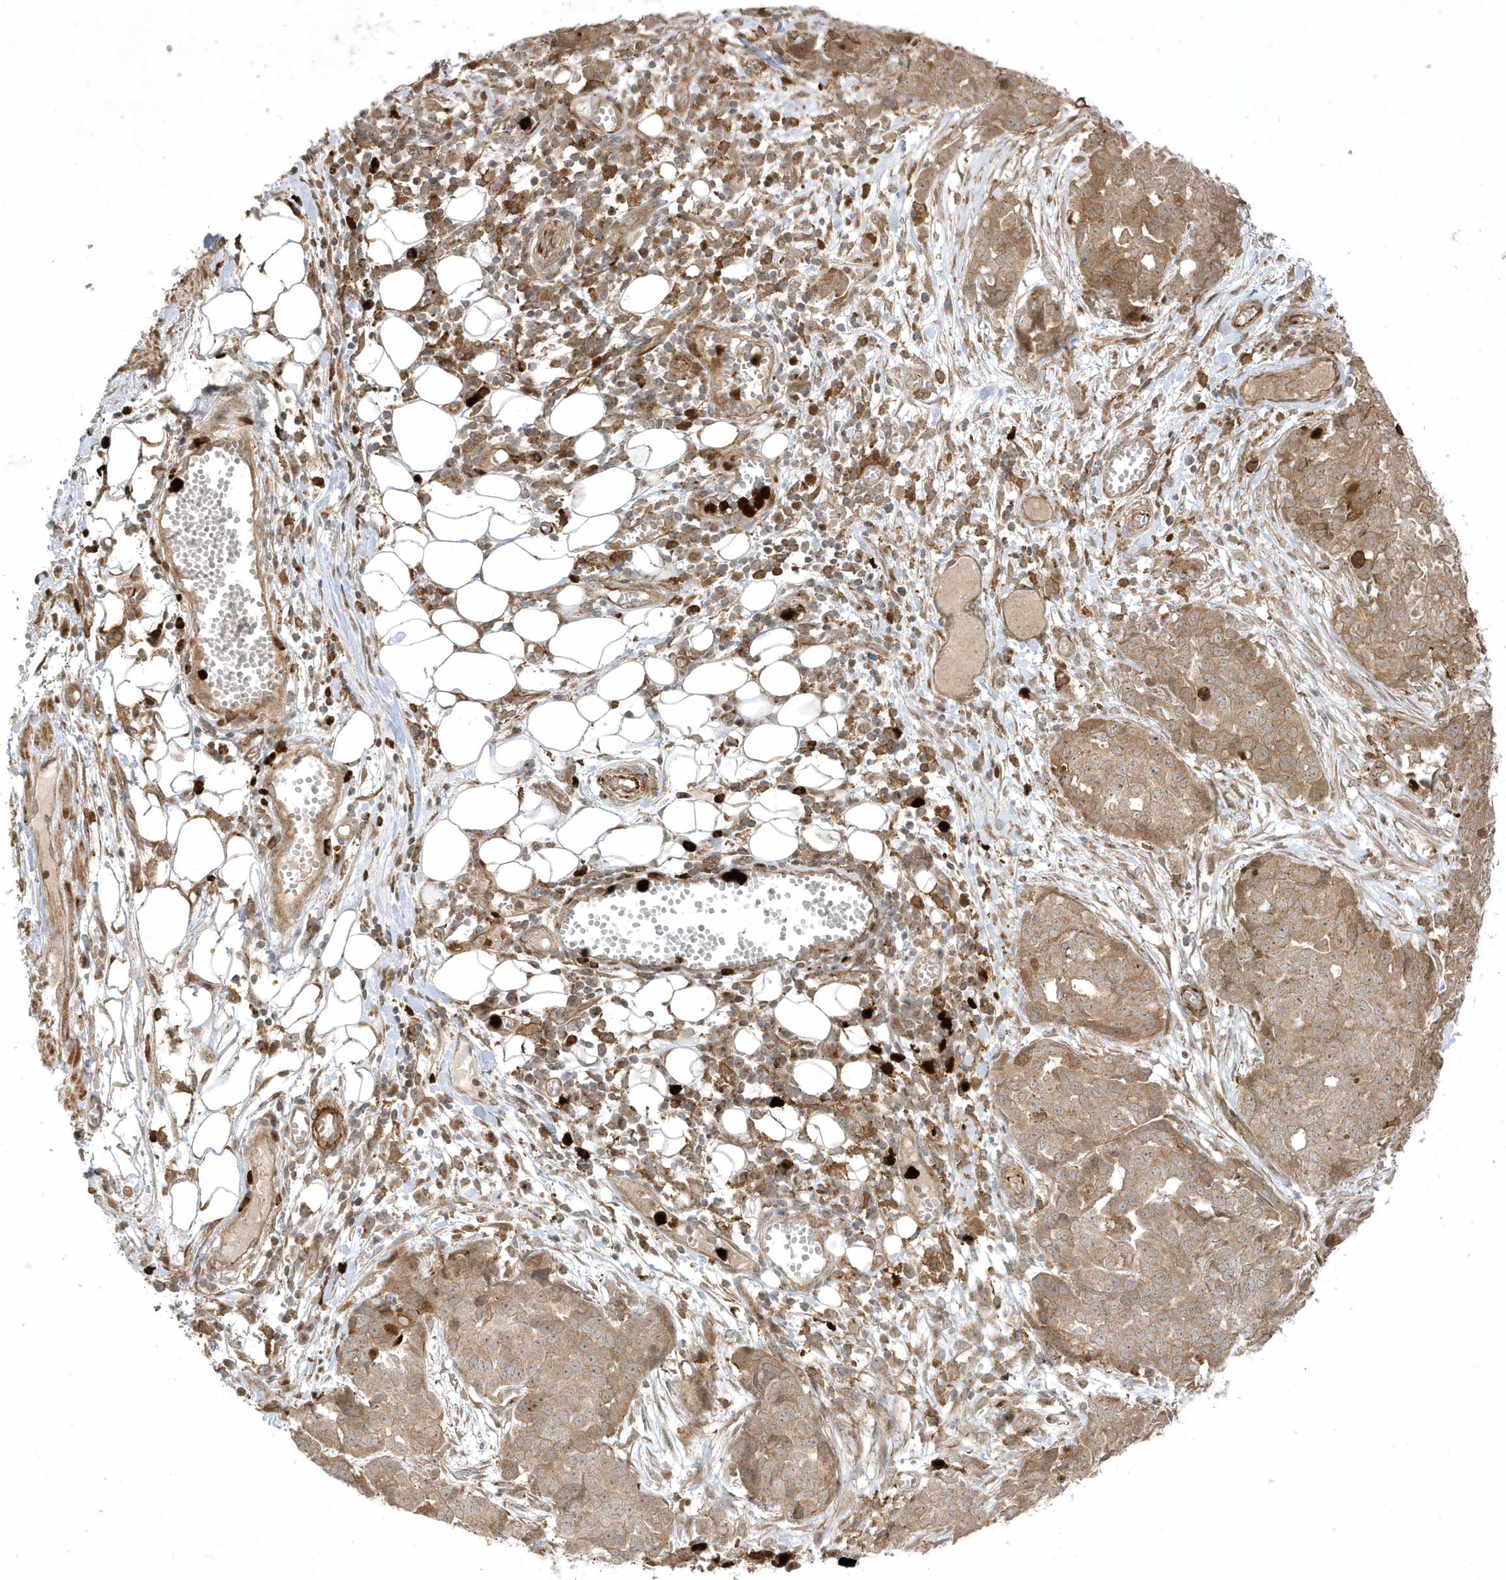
{"staining": {"intensity": "weak", "quantity": "25%-75%", "location": "cytoplasmic/membranous"}, "tissue": "ovarian cancer", "cell_type": "Tumor cells", "image_type": "cancer", "snomed": [{"axis": "morphology", "description": "Cystadenocarcinoma, serous, NOS"}, {"axis": "topography", "description": "Soft tissue"}, {"axis": "topography", "description": "Ovary"}], "caption": "Weak cytoplasmic/membranous positivity is seen in about 25%-75% of tumor cells in serous cystadenocarcinoma (ovarian). (DAB (3,3'-diaminobenzidine) = brown stain, brightfield microscopy at high magnification).", "gene": "IFT57", "patient": {"sex": "female", "age": 57}}